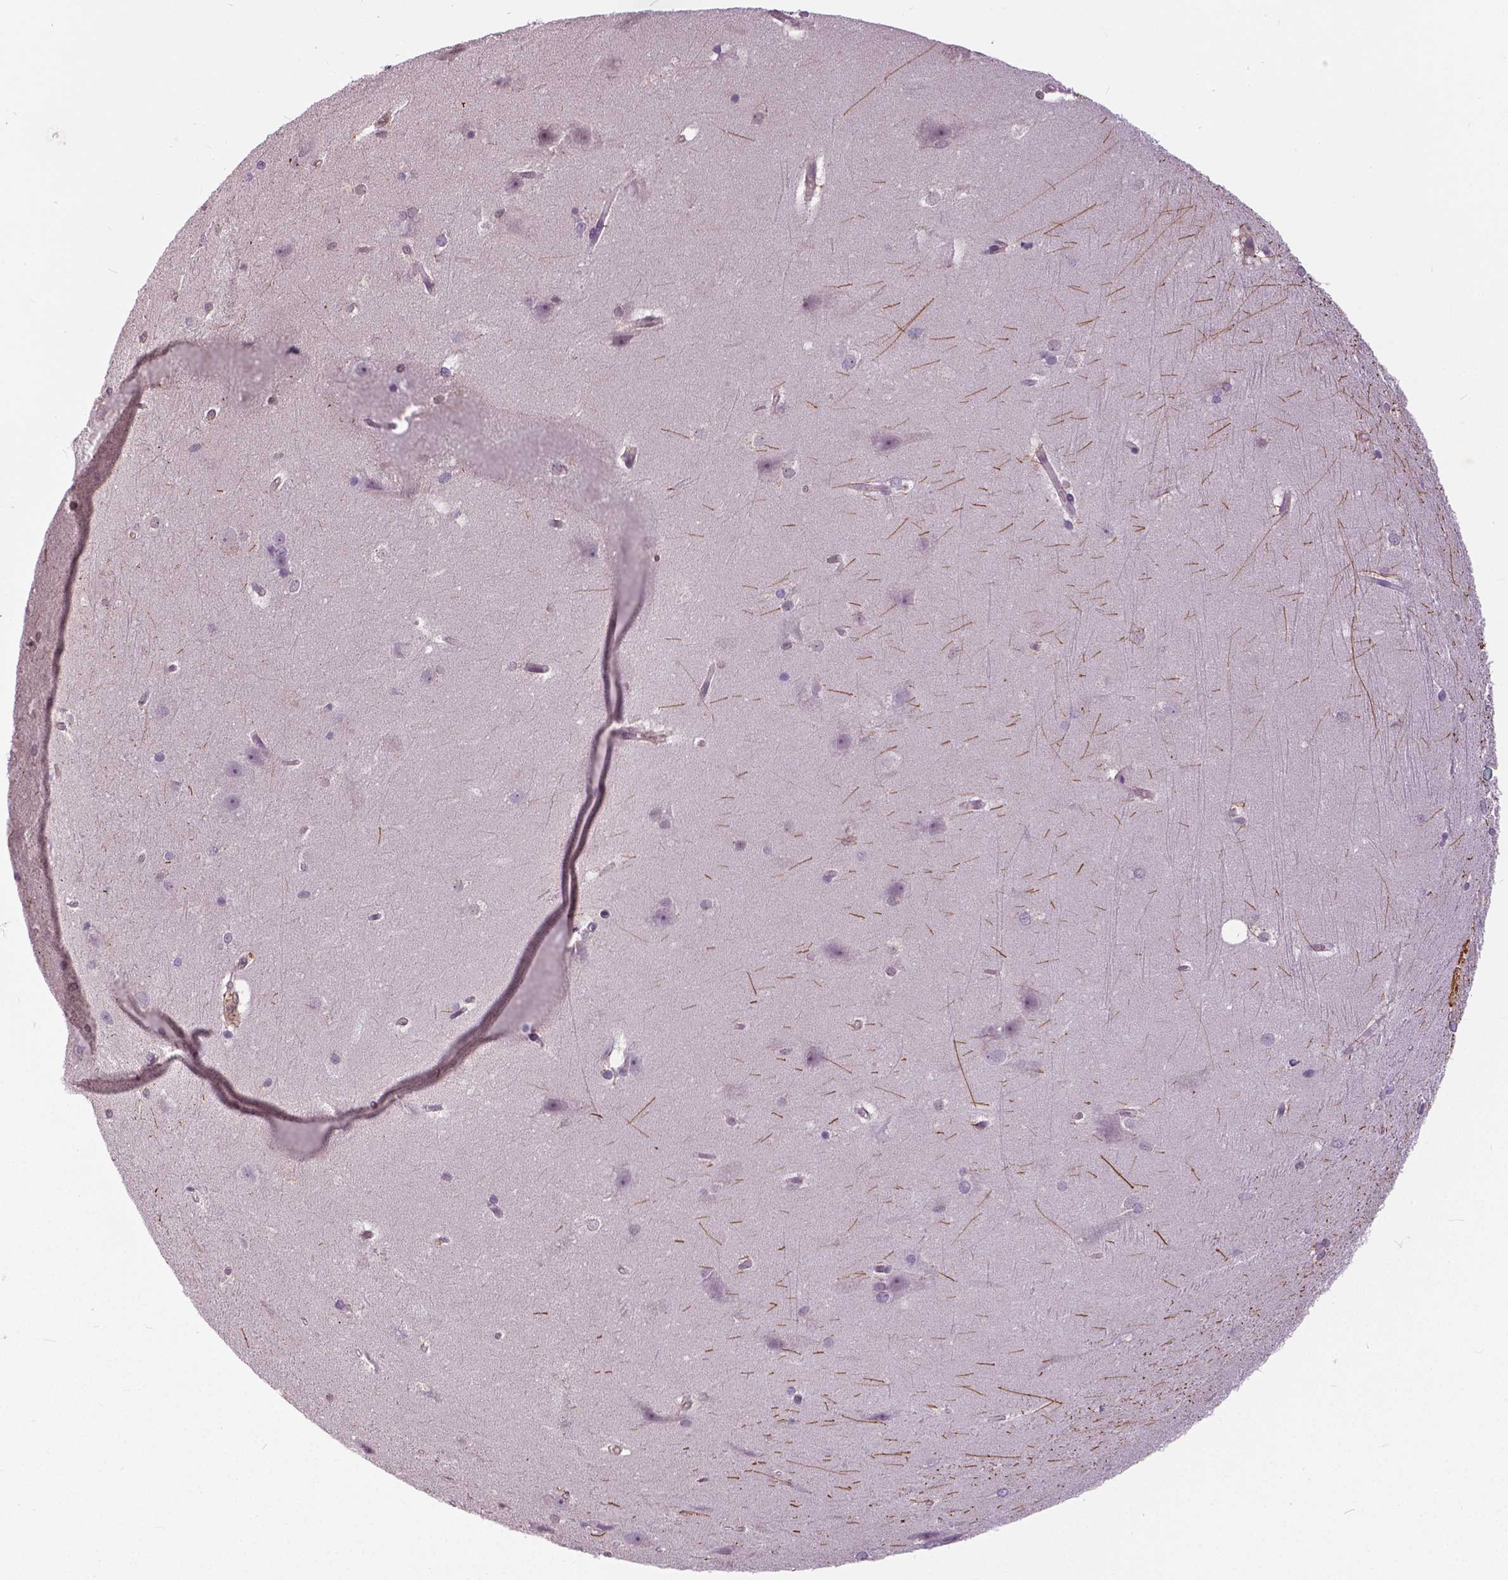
{"staining": {"intensity": "negative", "quantity": "none", "location": "none"}, "tissue": "hippocampus", "cell_type": "Glial cells", "image_type": "normal", "snomed": [{"axis": "morphology", "description": "Normal tissue, NOS"}, {"axis": "topography", "description": "Cerebral cortex"}, {"axis": "topography", "description": "Hippocampus"}], "caption": "A photomicrograph of hippocampus stained for a protein shows no brown staining in glial cells.", "gene": "ANXA13", "patient": {"sex": "female", "age": 19}}